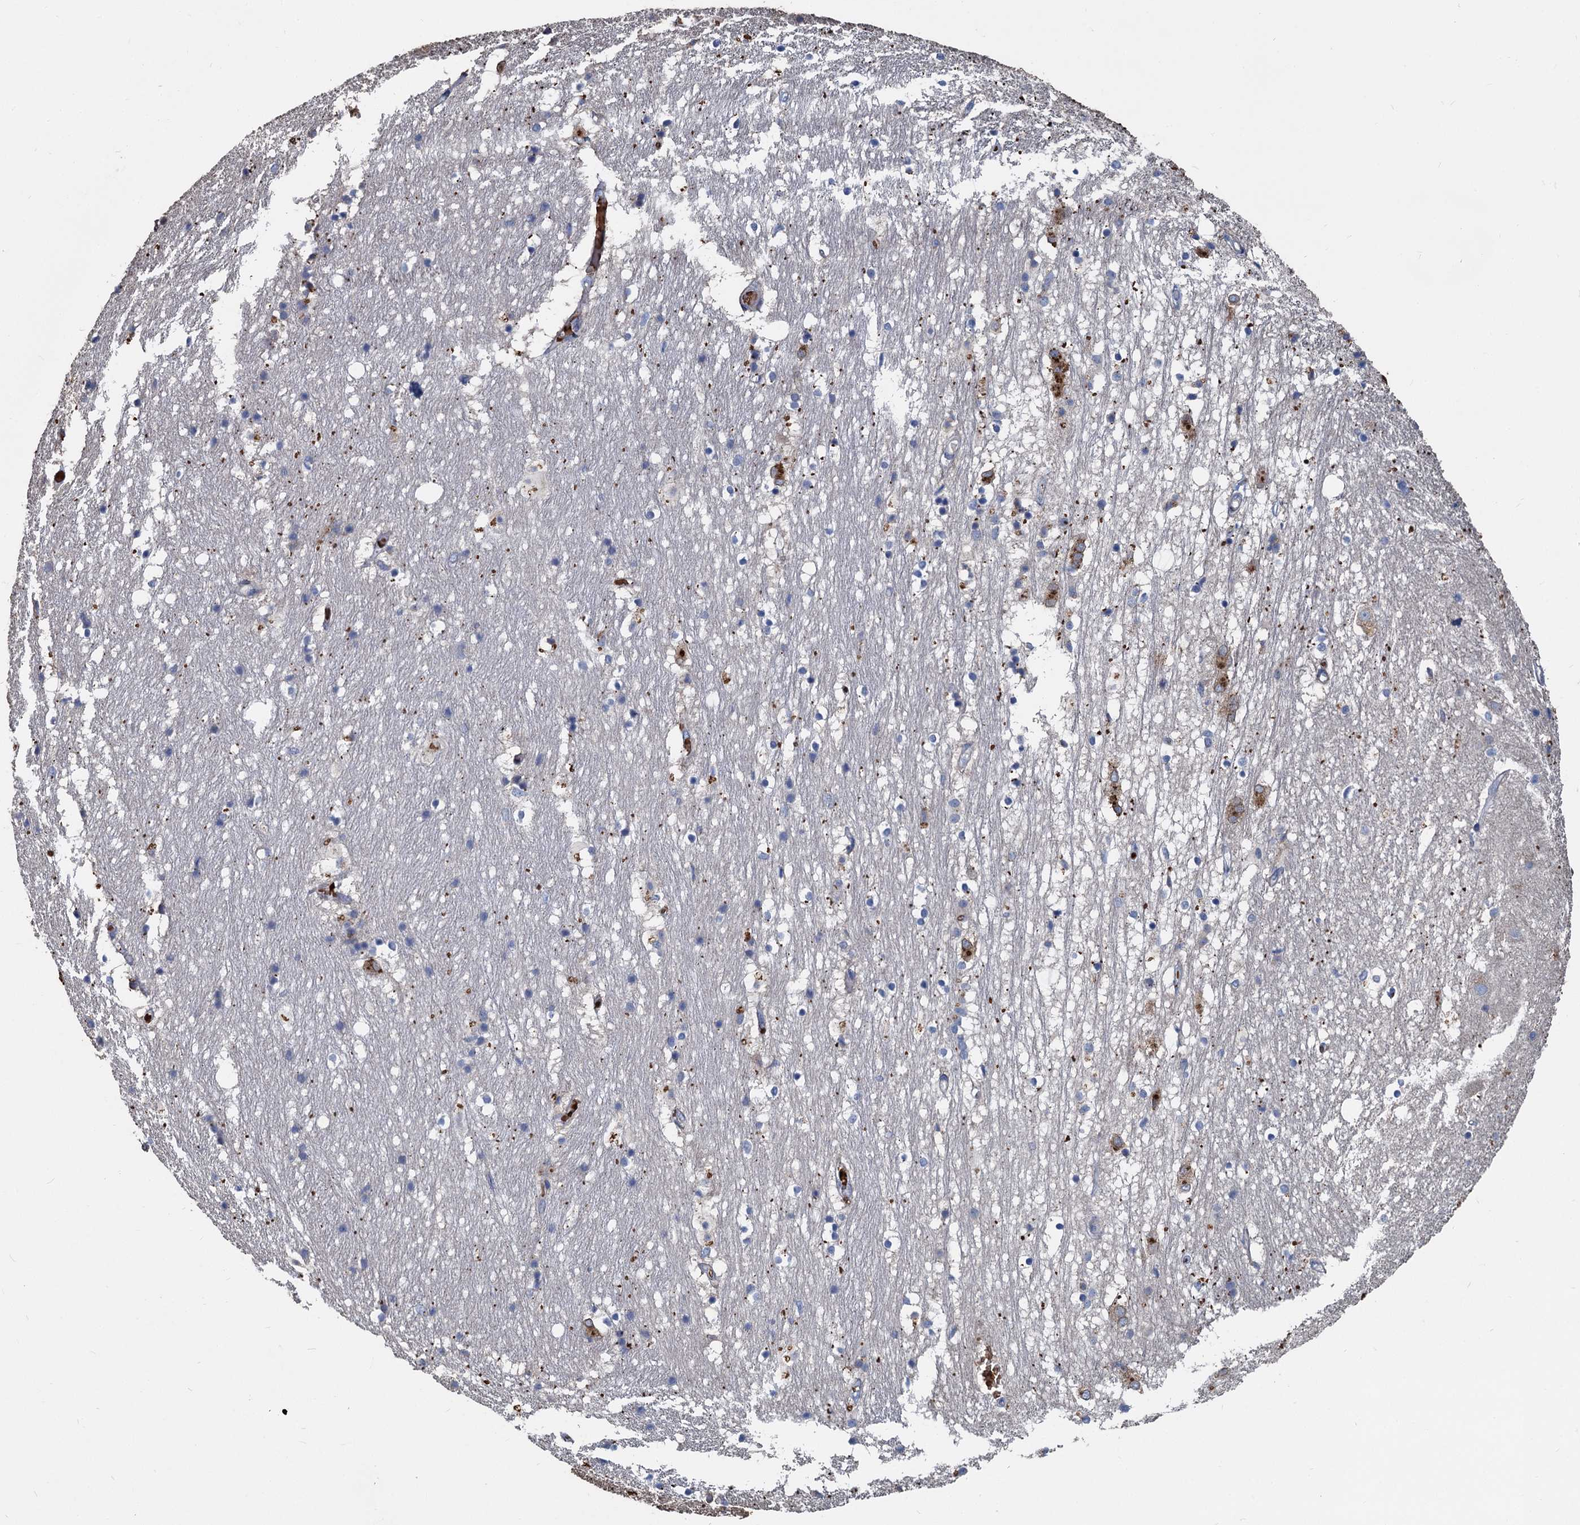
{"staining": {"intensity": "moderate", "quantity": "<25%", "location": "cytoplasmic/membranous"}, "tissue": "hippocampus", "cell_type": "Glial cells", "image_type": "normal", "snomed": [{"axis": "morphology", "description": "Normal tissue, NOS"}, {"axis": "topography", "description": "Hippocampus"}], "caption": "Moderate cytoplasmic/membranous positivity for a protein is identified in approximately <25% of glial cells of unremarkable hippocampus using immunohistochemistry.", "gene": "TCTN2", "patient": {"sex": "female", "age": 52}}